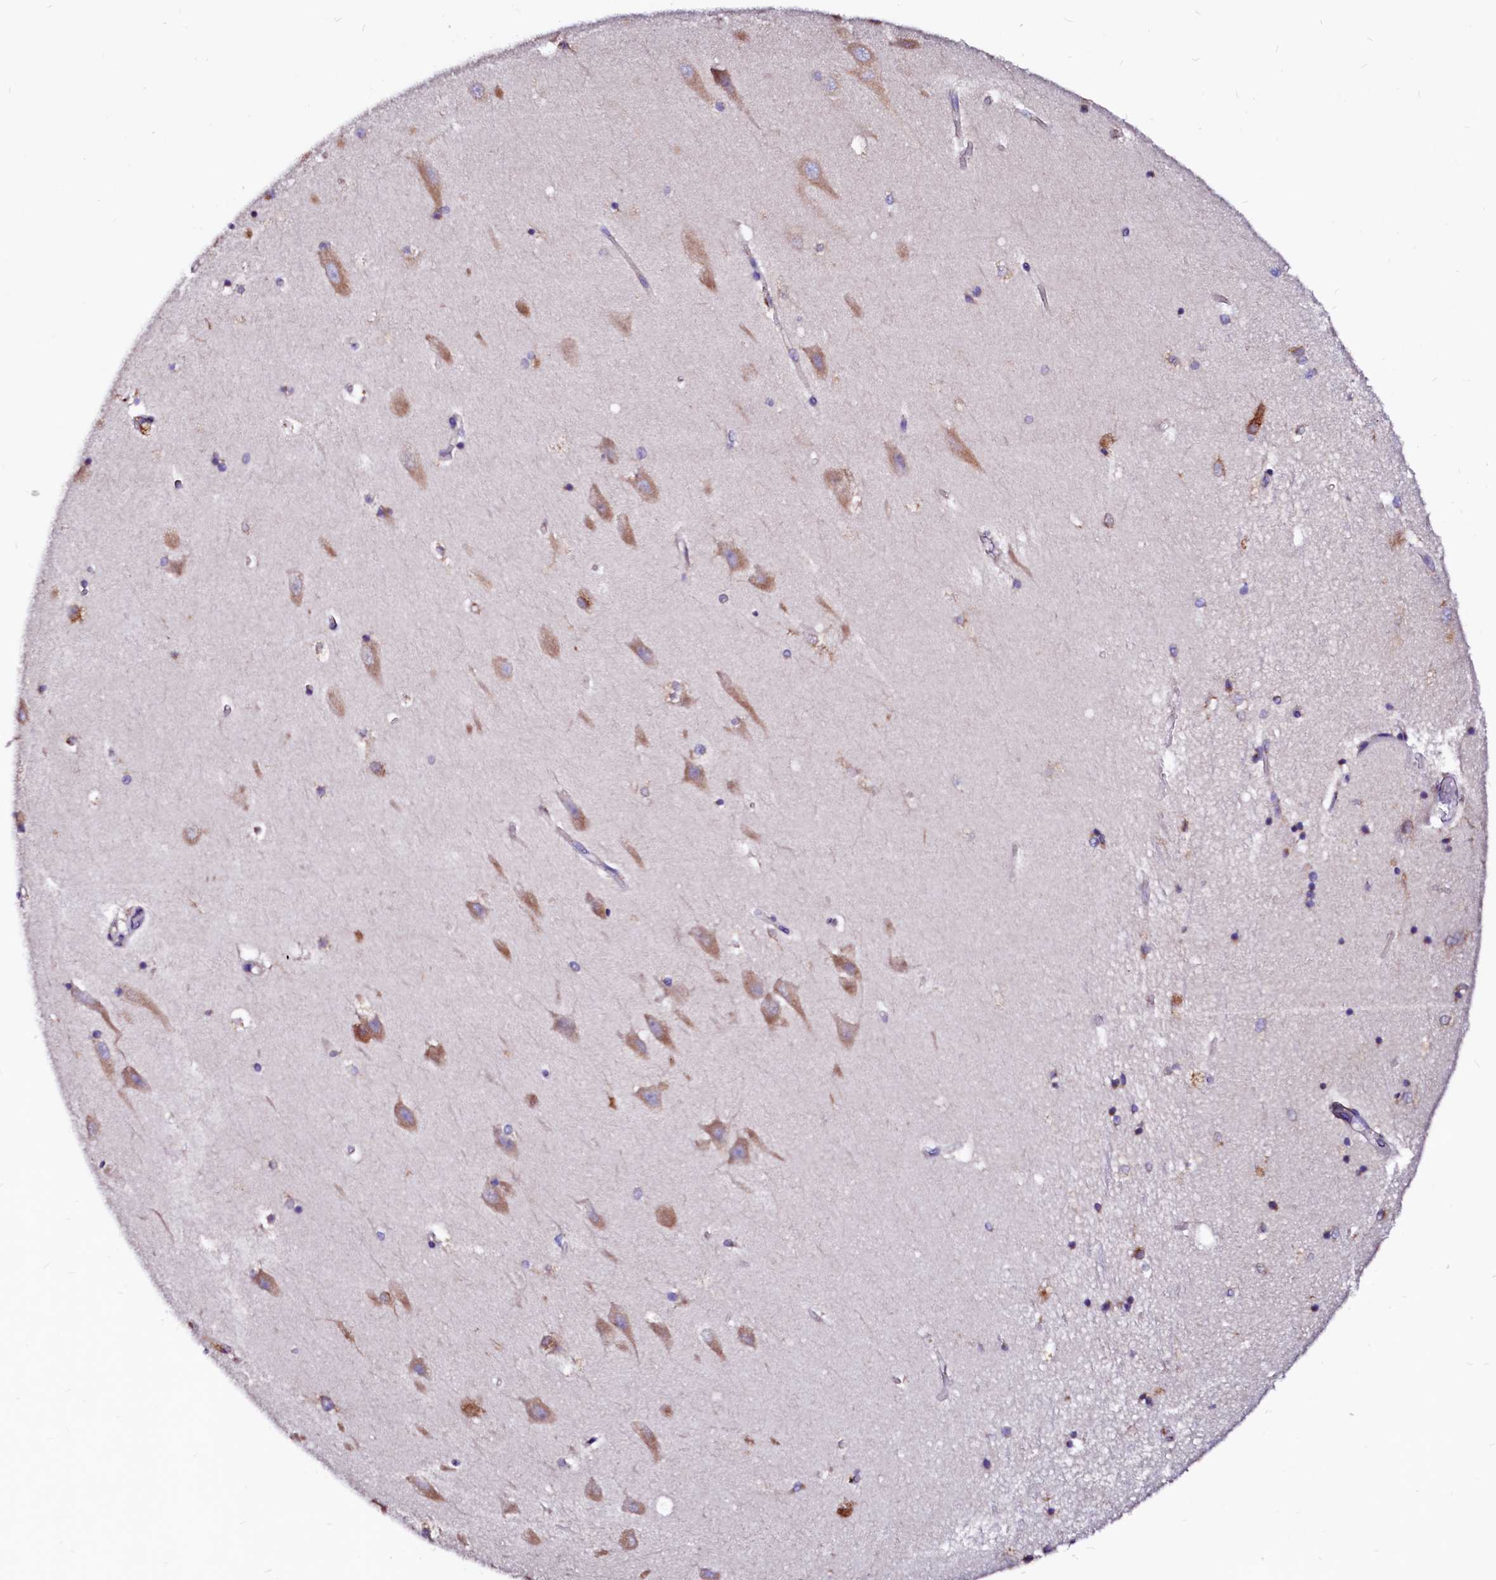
{"staining": {"intensity": "moderate", "quantity": "25%-75%", "location": "cytoplasmic/membranous"}, "tissue": "hippocampus", "cell_type": "Glial cells", "image_type": "normal", "snomed": [{"axis": "morphology", "description": "Normal tissue, NOS"}, {"axis": "topography", "description": "Hippocampus"}], "caption": "High-power microscopy captured an immunohistochemistry micrograph of unremarkable hippocampus, revealing moderate cytoplasmic/membranous expression in about 25%-75% of glial cells. The staining was performed using DAB (3,3'-diaminobenzidine) to visualize the protein expression in brown, while the nuclei were stained in blue with hematoxylin (Magnification: 20x).", "gene": "LMAN1", "patient": {"sex": "male", "age": 45}}